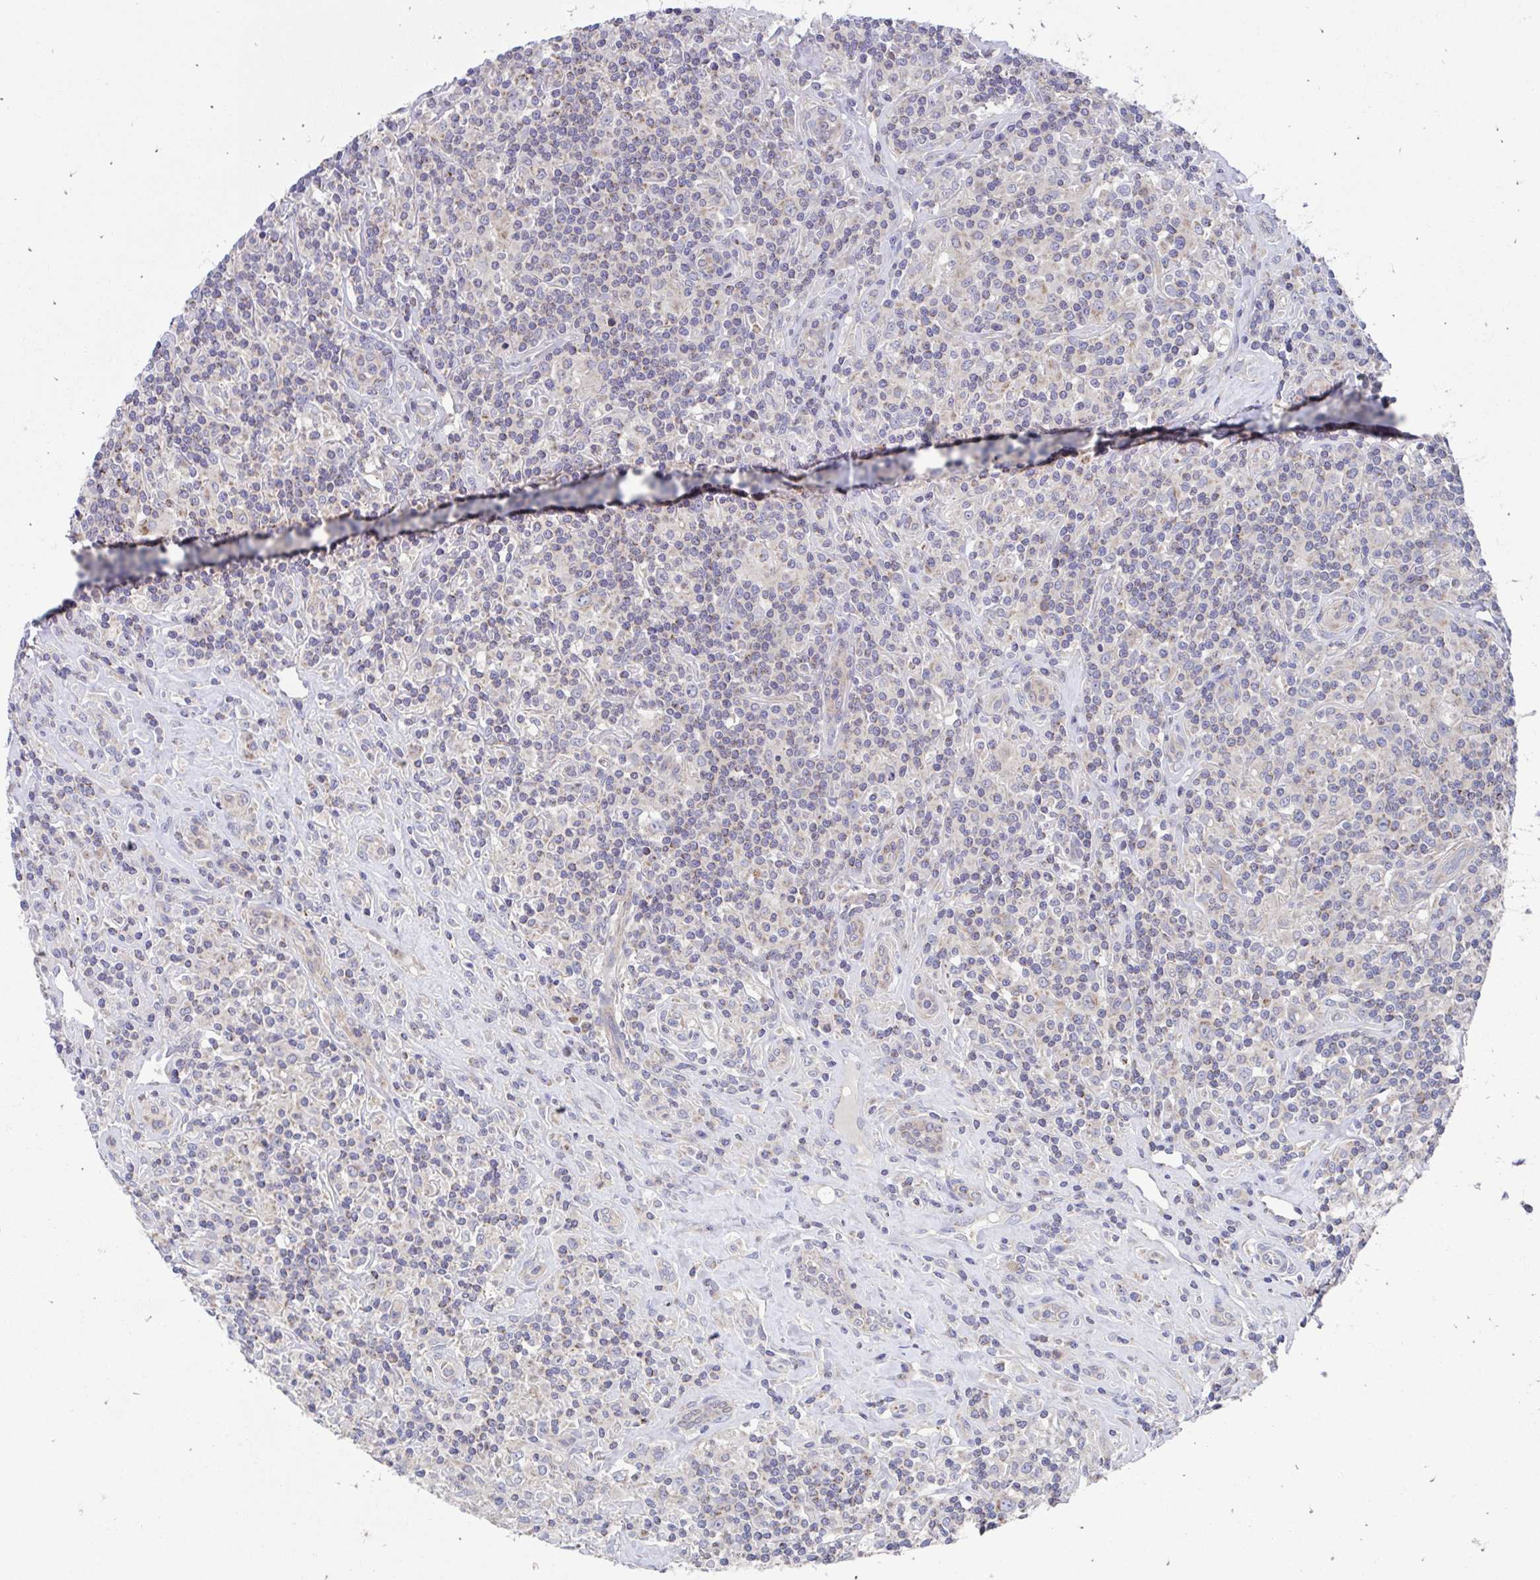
{"staining": {"intensity": "moderate", "quantity": "25%-75%", "location": "cytoplasmic/membranous"}, "tissue": "lymphoma", "cell_type": "Tumor cells", "image_type": "cancer", "snomed": [{"axis": "morphology", "description": "Hodgkin's disease, NOS"}, {"axis": "morphology", "description": "Hodgkin's lymphoma, nodular sclerosis"}, {"axis": "topography", "description": "Lymph node"}], "caption": "Protein analysis of lymphoma tissue displays moderate cytoplasmic/membranous staining in about 25%-75% of tumor cells.", "gene": "FHIP1B", "patient": {"sex": "female", "age": 10}}